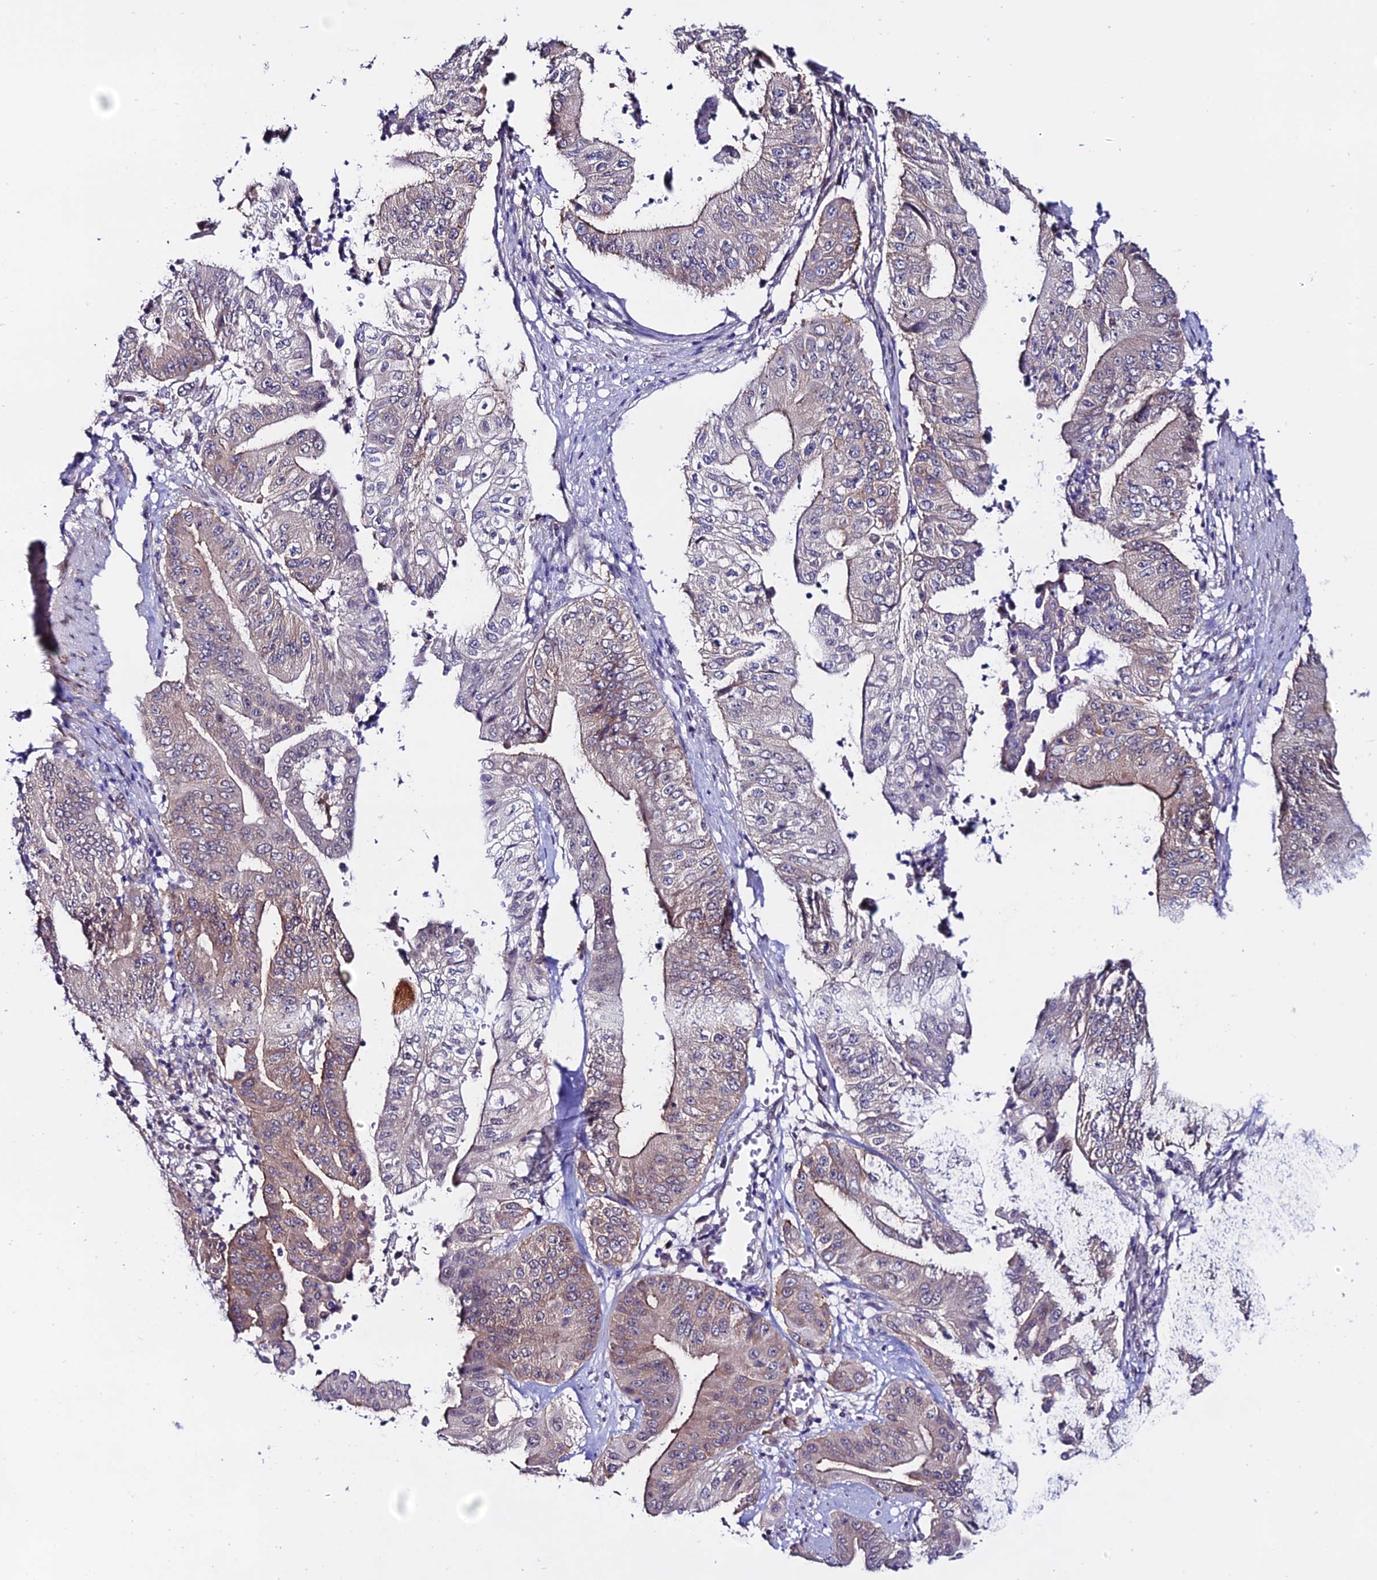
{"staining": {"intensity": "moderate", "quantity": "25%-75%", "location": "cytoplasmic/membranous"}, "tissue": "pancreatic cancer", "cell_type": "Tumor cells", "image_type": "cancer", "snomed": [{"axis": "morphology", "description": "Adenocarcinoma, NOS"}, {"axis": "topography", "description": "Pancreas"}], "caption": "Protein expression analysis of human pancreatic adenocarcinoma reveals moderate cytoplasmic/membranous expression in approximately 25%-75% of tumor cells.", "gene": "FZD8", "patient": {"sex": "female", "age": 77}}